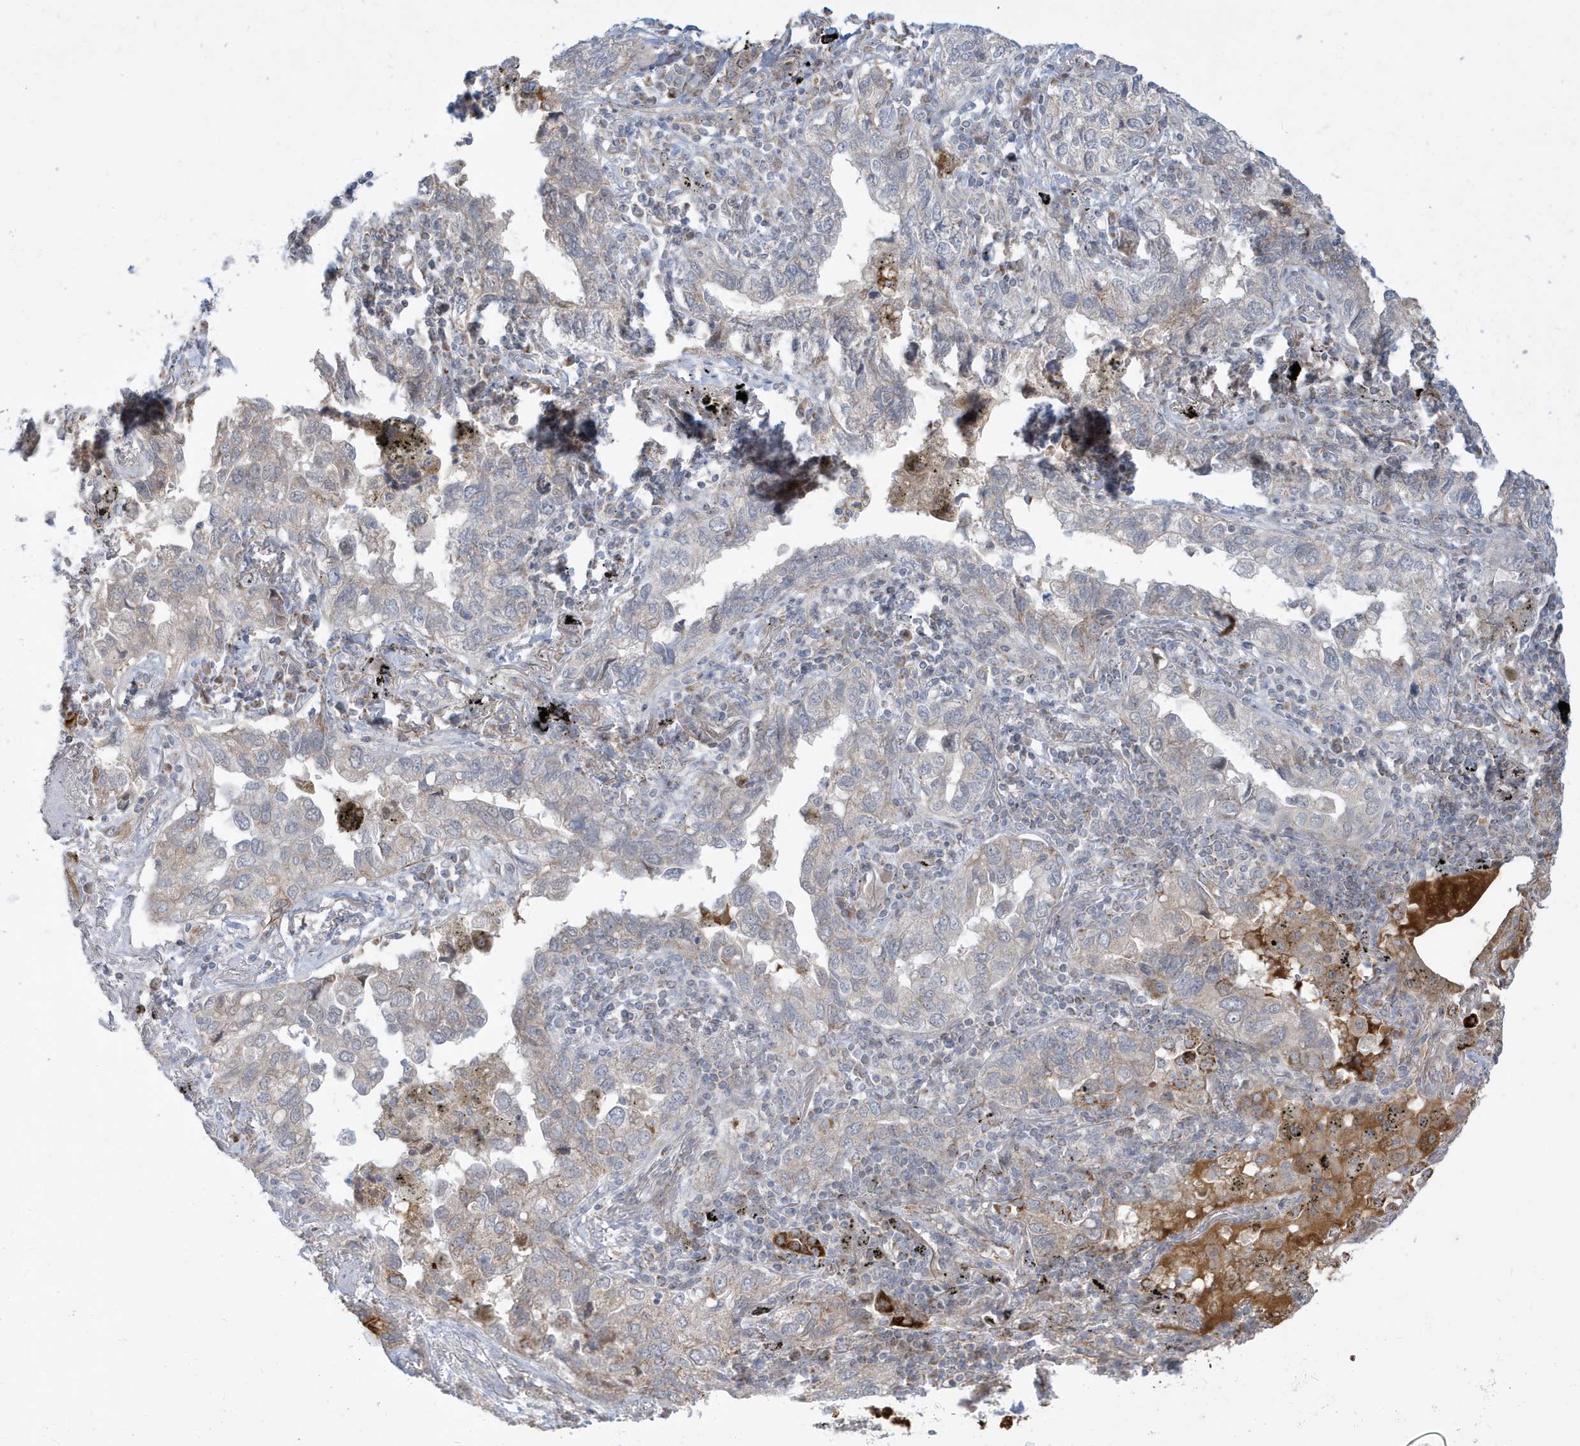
{"staining": {"intensity": "strong", "quantity": "25%-75%", "location": "cytoplasmic/membranous"}, "tissue": "lung cancer", "cell_type": "Tumor cells", "image_type": "cancer", "snomed": [{"axis": "morphology", "description": "Adenocarcinoma, NOS"}, {"axis": "topography", "description": "Lung"}], "caption": "Lung adenocarcinoma stained with immunohistochemistry demonstrates strong cytoplasmic/membranous staining in about 25%-75% of tumor cells.", "gene": "IFT57", "patient": {"sex": "male", "age": 65}}